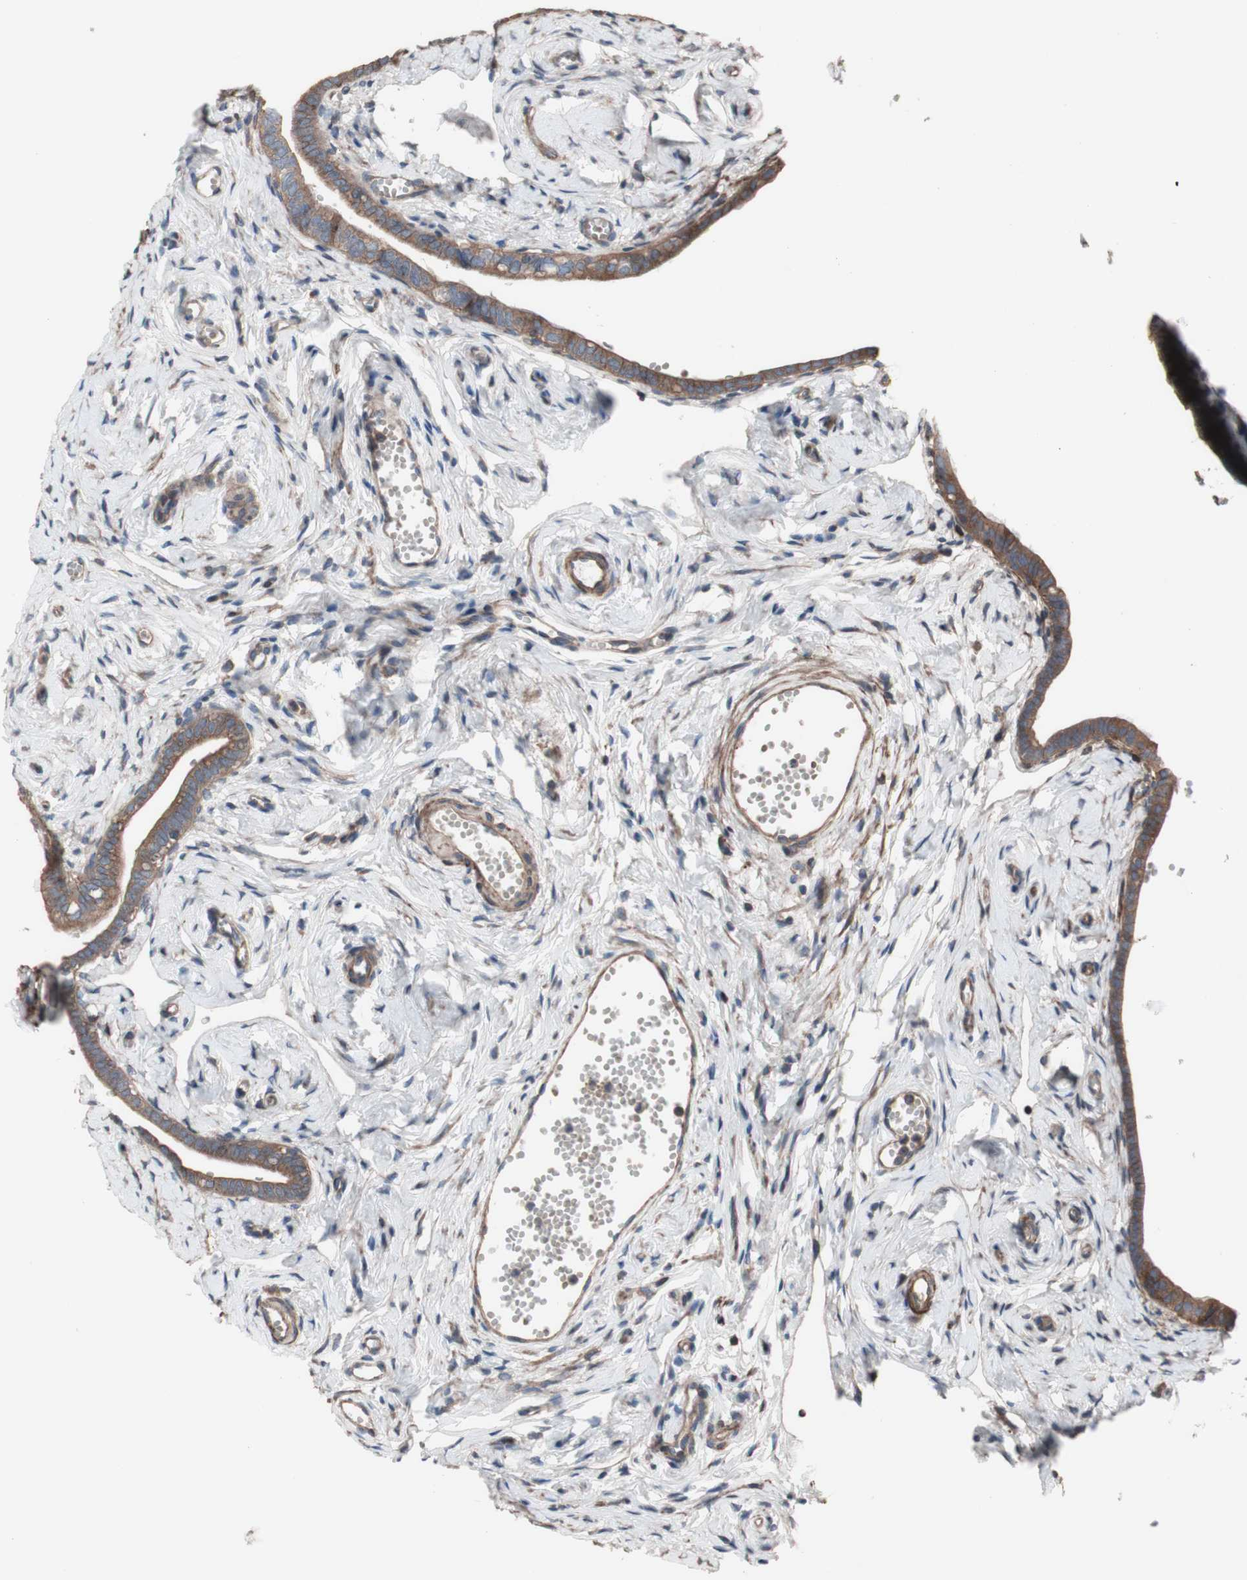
{"staining": {"intensity": "moderate", "quantity": ">75%", "location": "cytoplasmic/membranous"}, "tissue": "fallopian tube", "cell_type": "Glandular cells", "image_type": "normal", "snomed": [{"axis": "morphology", "description": "Normal tissue, NOS"}, {"axis": "topography", "description": "Fallopian tube"}], "caption": "IHC photomicrograph of benign human fallopian tube stained for a protein (brown), which reveals medium levels of moderate cytoplasmic/membranous expression in approximately >75% of glandular cells.", "gene": "COPB1", "patient": {"sex": "female", "age": 71}}